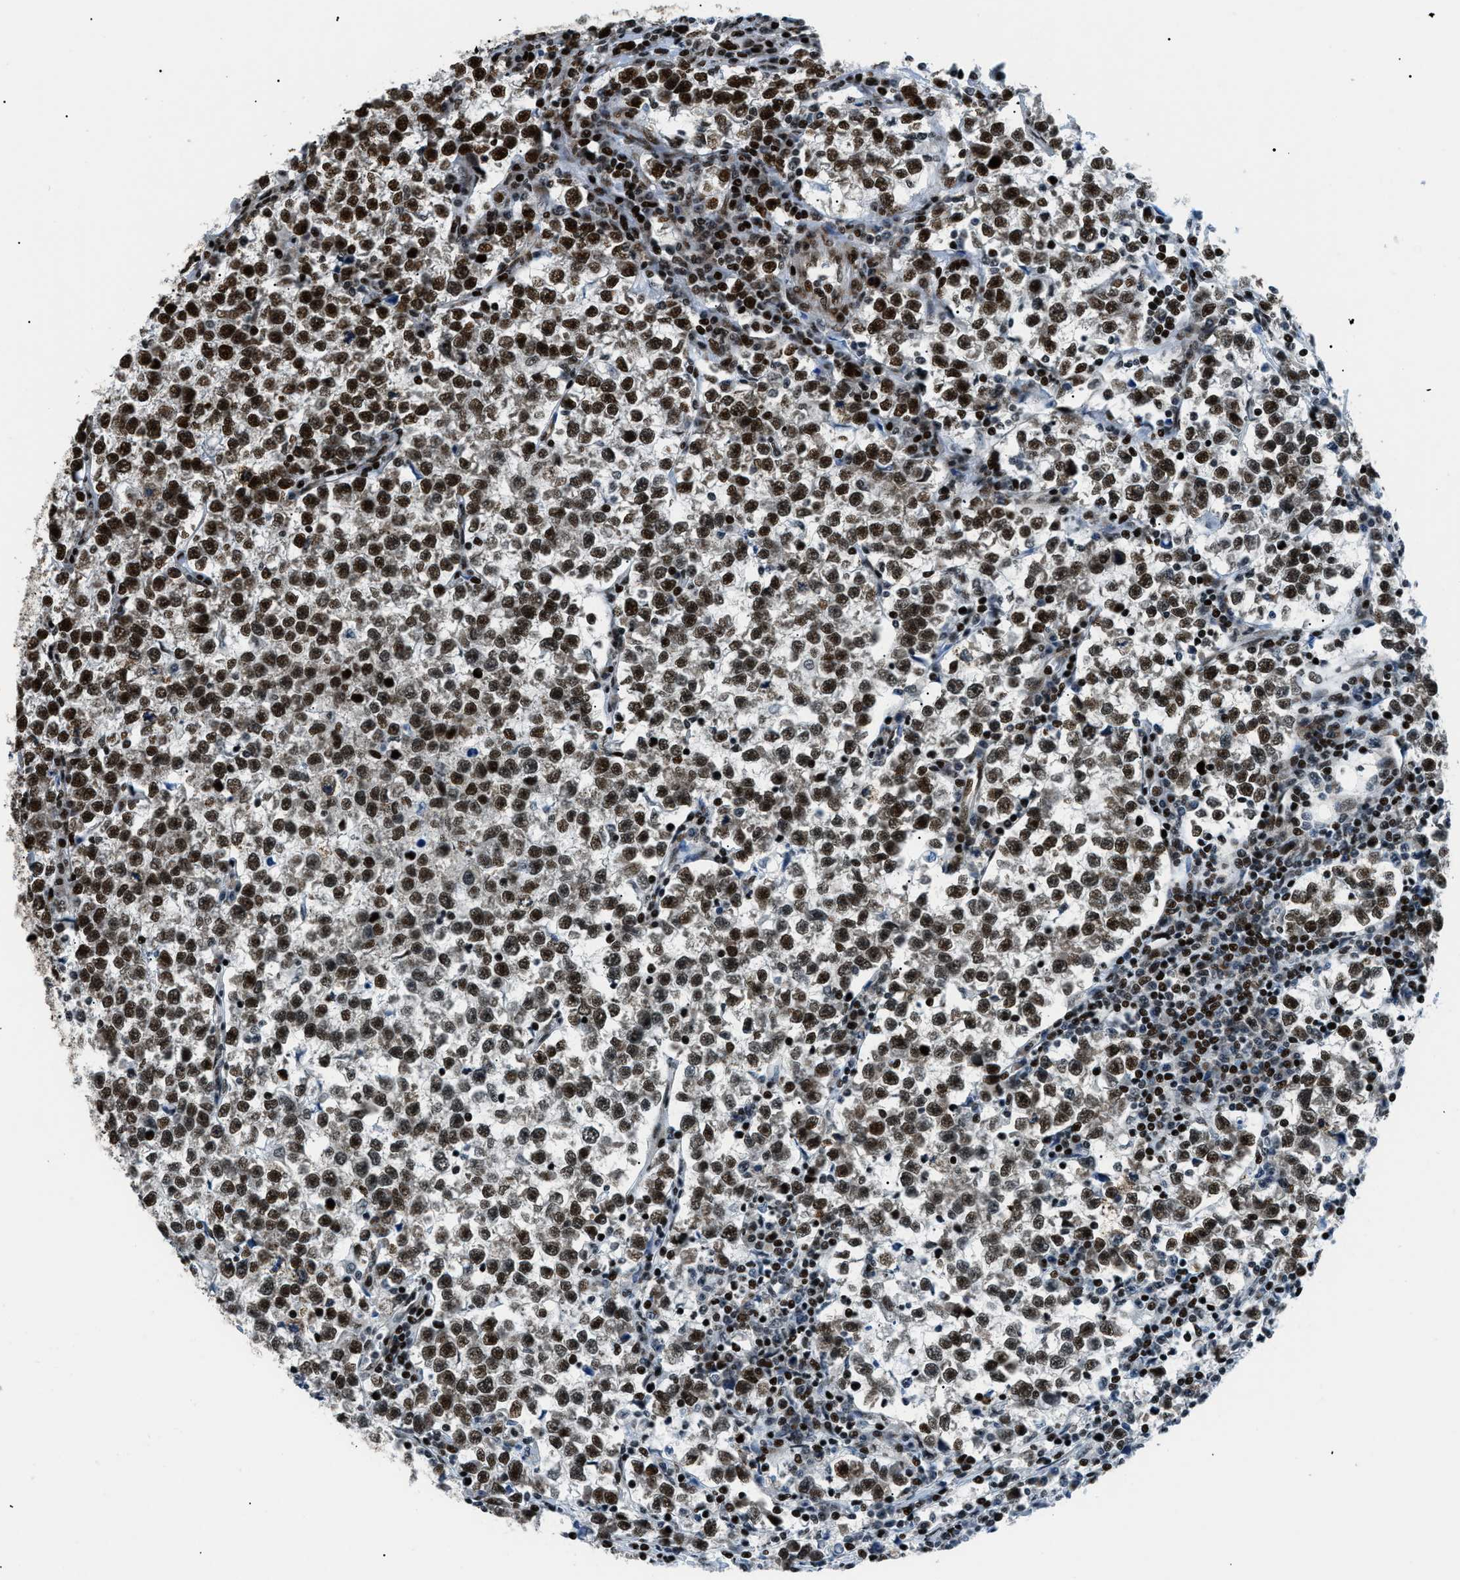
{"staining": {"intensity": "strong", "quantity": ">75%", "location": "nuclear"}, "tissue": "testis cancer", "cell_type": "Tumor cells", "image_type": "cancer", "snomed": [{"axis": "morphology", "description": "Normal tissue, NOS"}, {"axis": "morphology", "description": "Seminoma, NOS"}, {"axis": "topography", "description": "Testis"}], "caption": "Human seminoma (testis) stained with a brown dye demonstrates strong nuclear positive expression in approximately >75% of tumor cells.", "gene": "HNRNPK", "patient": {"sex": "male", "age": 43}}